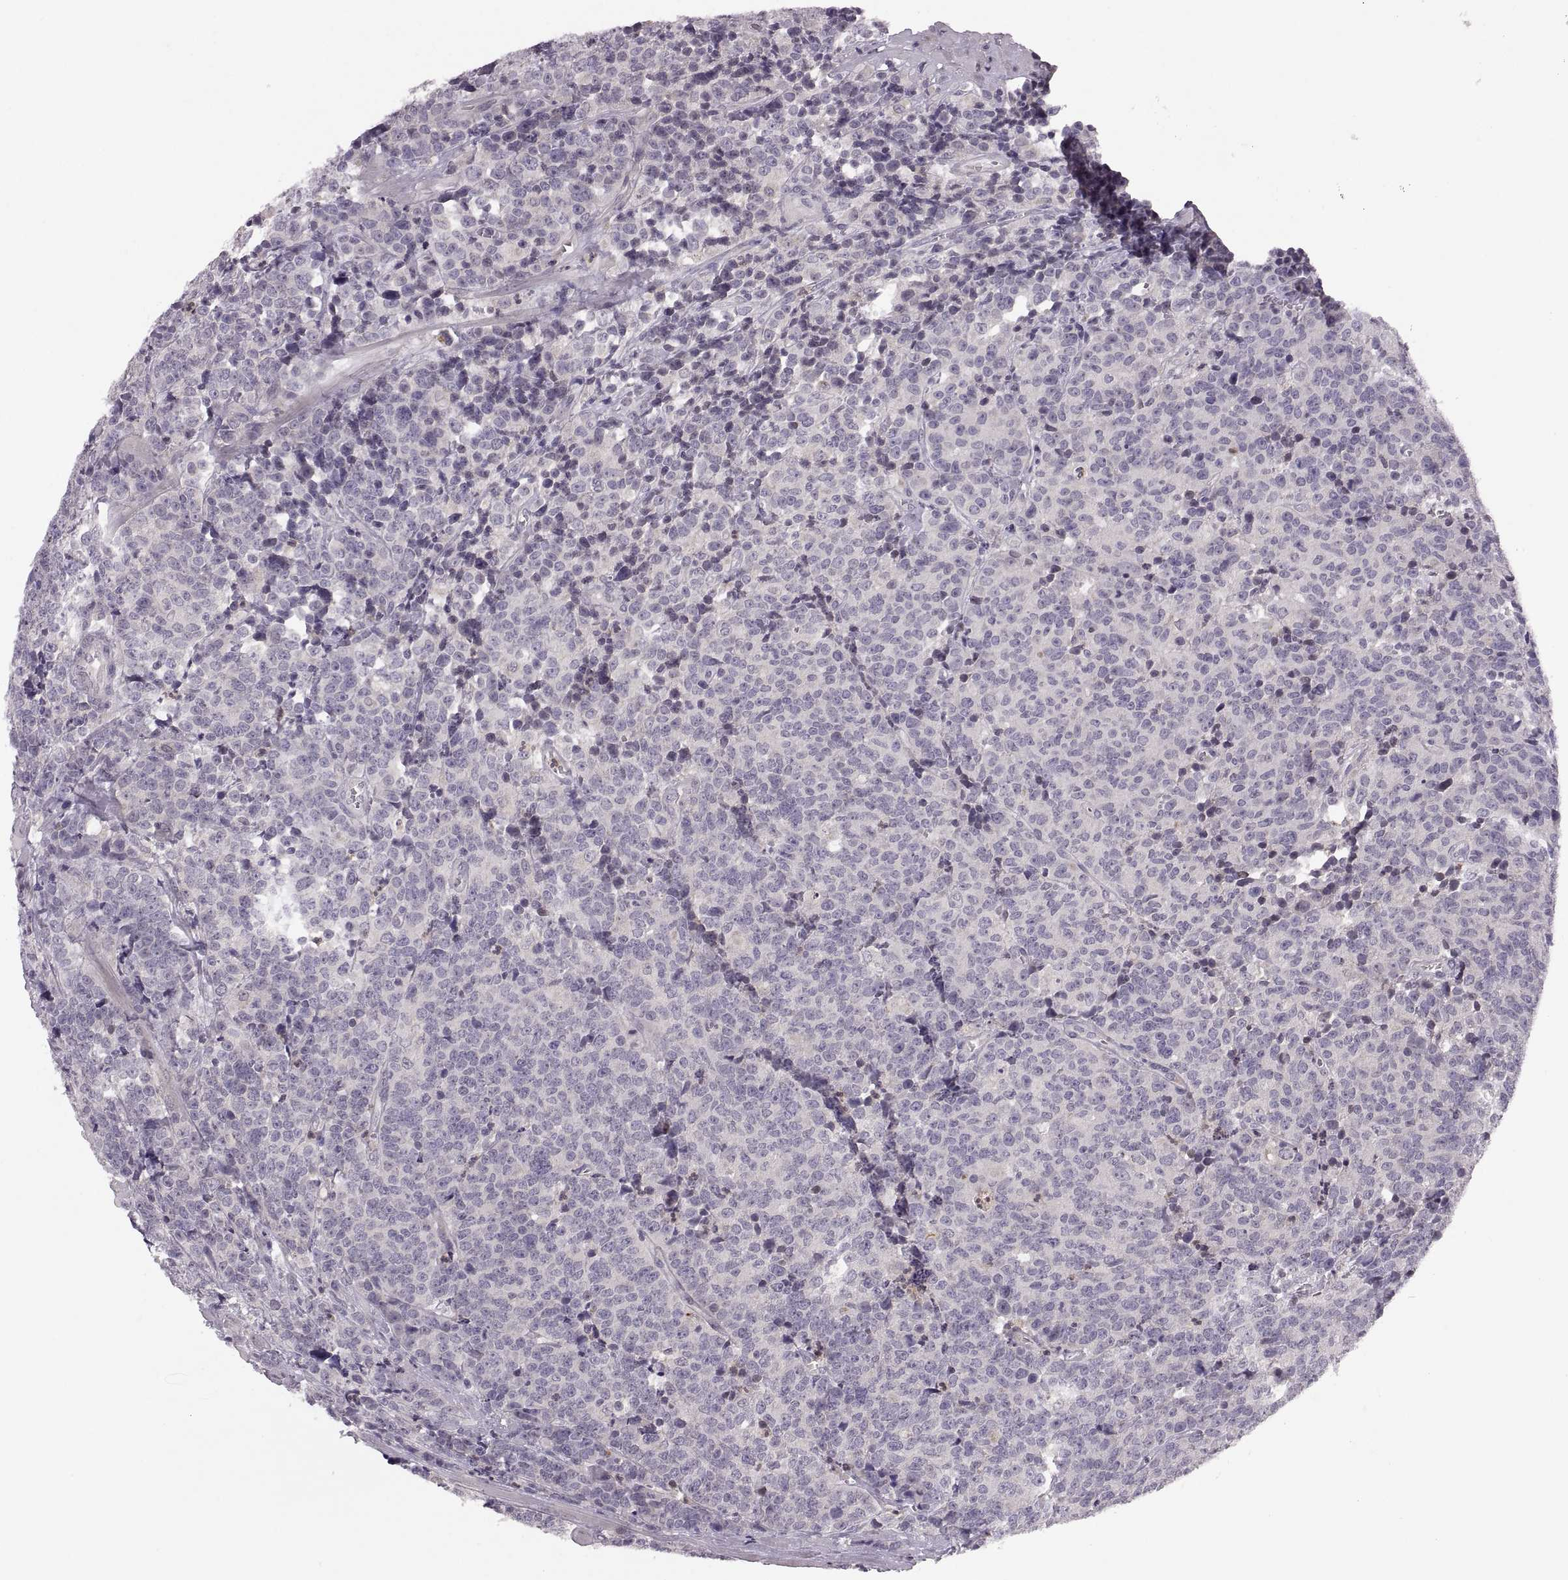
{"staining": {"intensity": "negative", "quantity": "none", "location": "none"}, "tissue": "prostate cancer", "cell_type": "Tumor cells", "image_type": "cancer", "snomed": [{"axis": "morphology", "description": "Adenocarcinoma, NOS"}, {"axis": "topography", "description": "Prostate"}], "caption": "Histopathology image shows no protein expression in tumor cells of prostate cancer (adenocarcinoma) tissue.", "gene": "ADH6", "patient": {"sex": "male", "age": 67}}